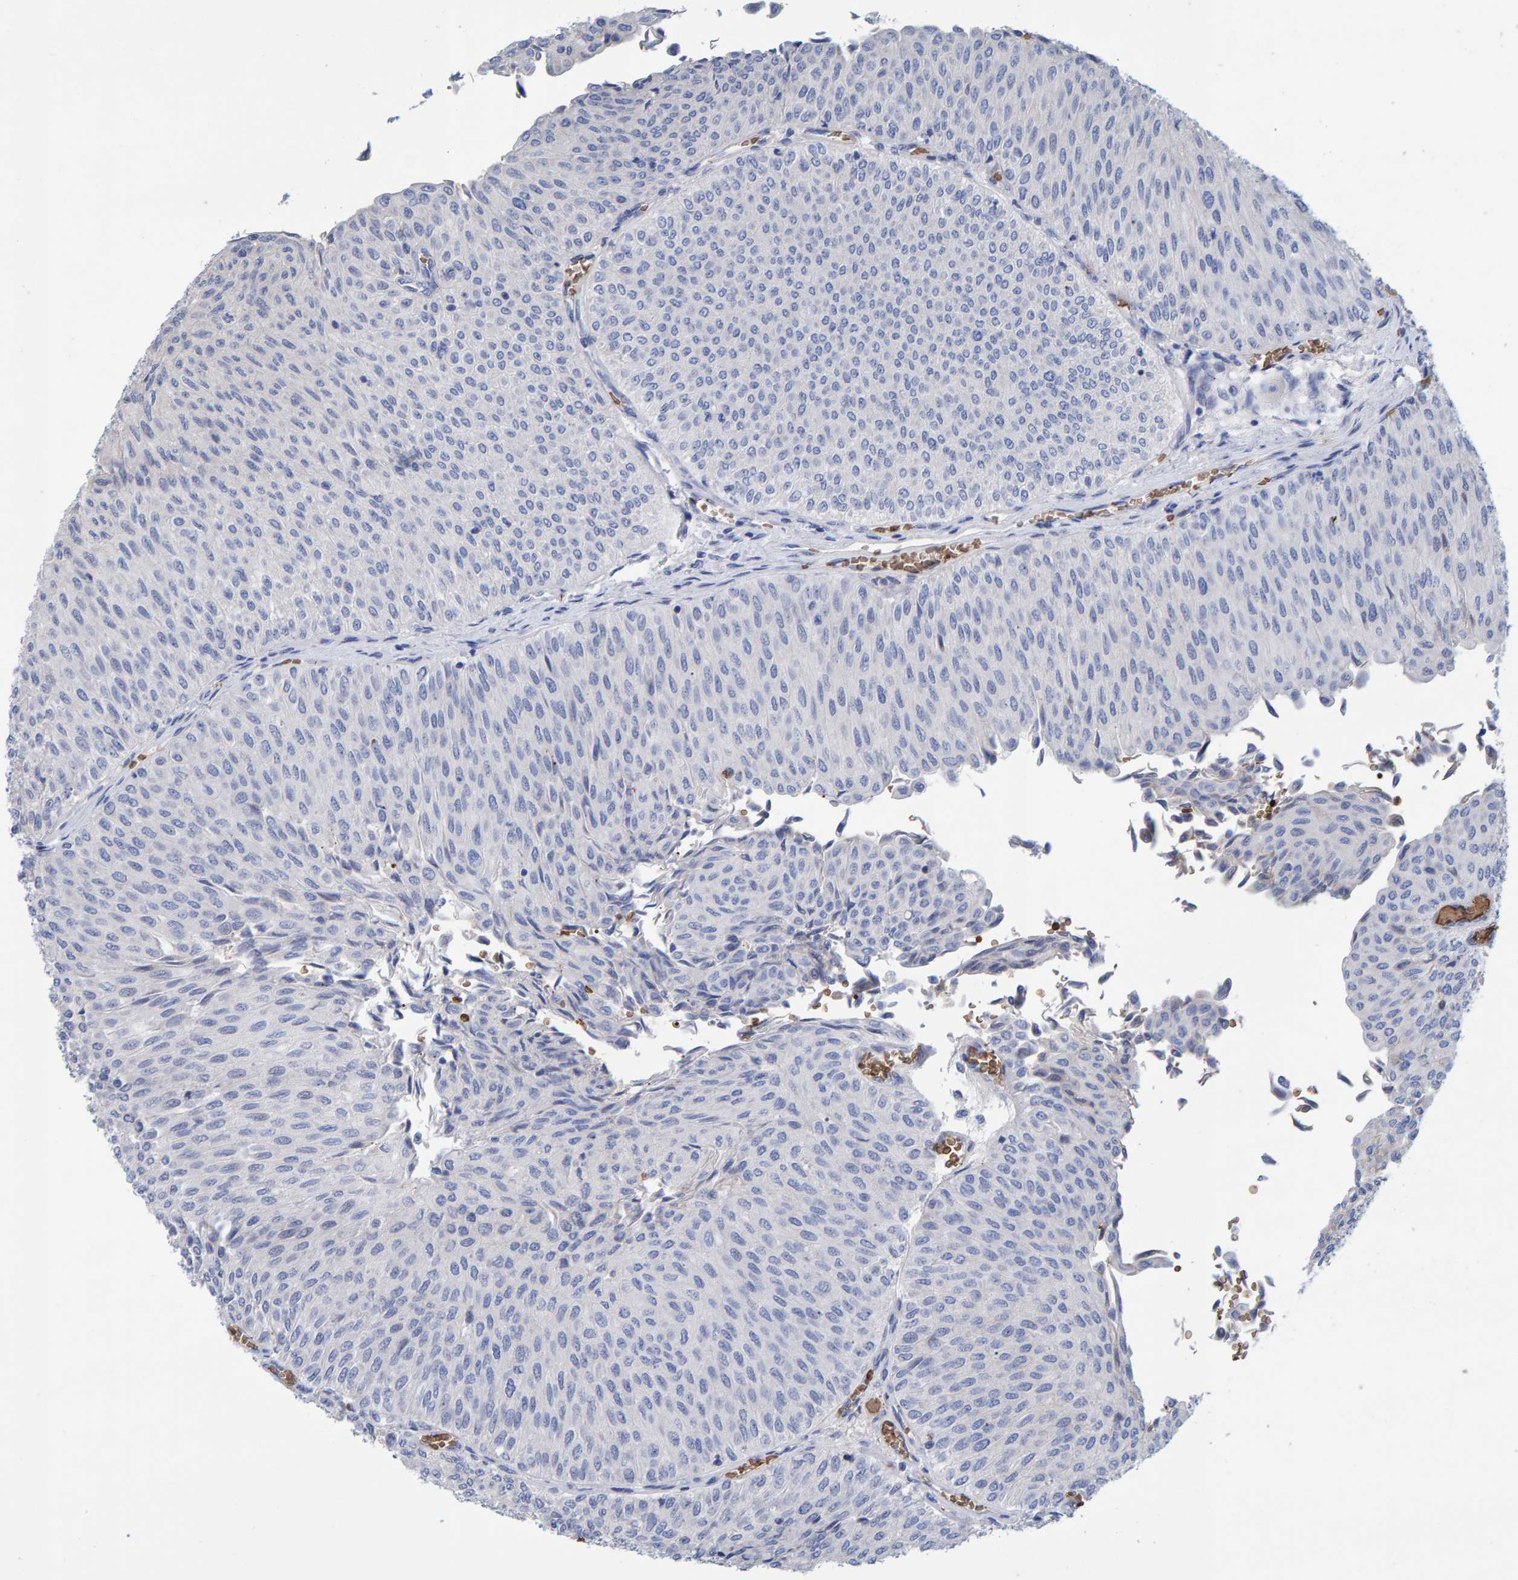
{"staining": {"intensity": "negative", "quantity": "none", "location": "none"}, "tissue": "urothelial cancer", "cell_type": "Tumor cells", "image_type": "cancer", "snomed": [{"axis": "morphology", "description": "Urothelial carcinoma, Low grade"}, {"axis": "topography", "description": "Urinary bladder"}], "caption": "Photomicrograph shows no protein expression in tumor cells of urothelial cancer tissue. (DAB (3,3'-diaminobenzidine) IHC, high magnification).", "gene": "VPS9D1", "patient": {"sex": "male", "age": 78}}